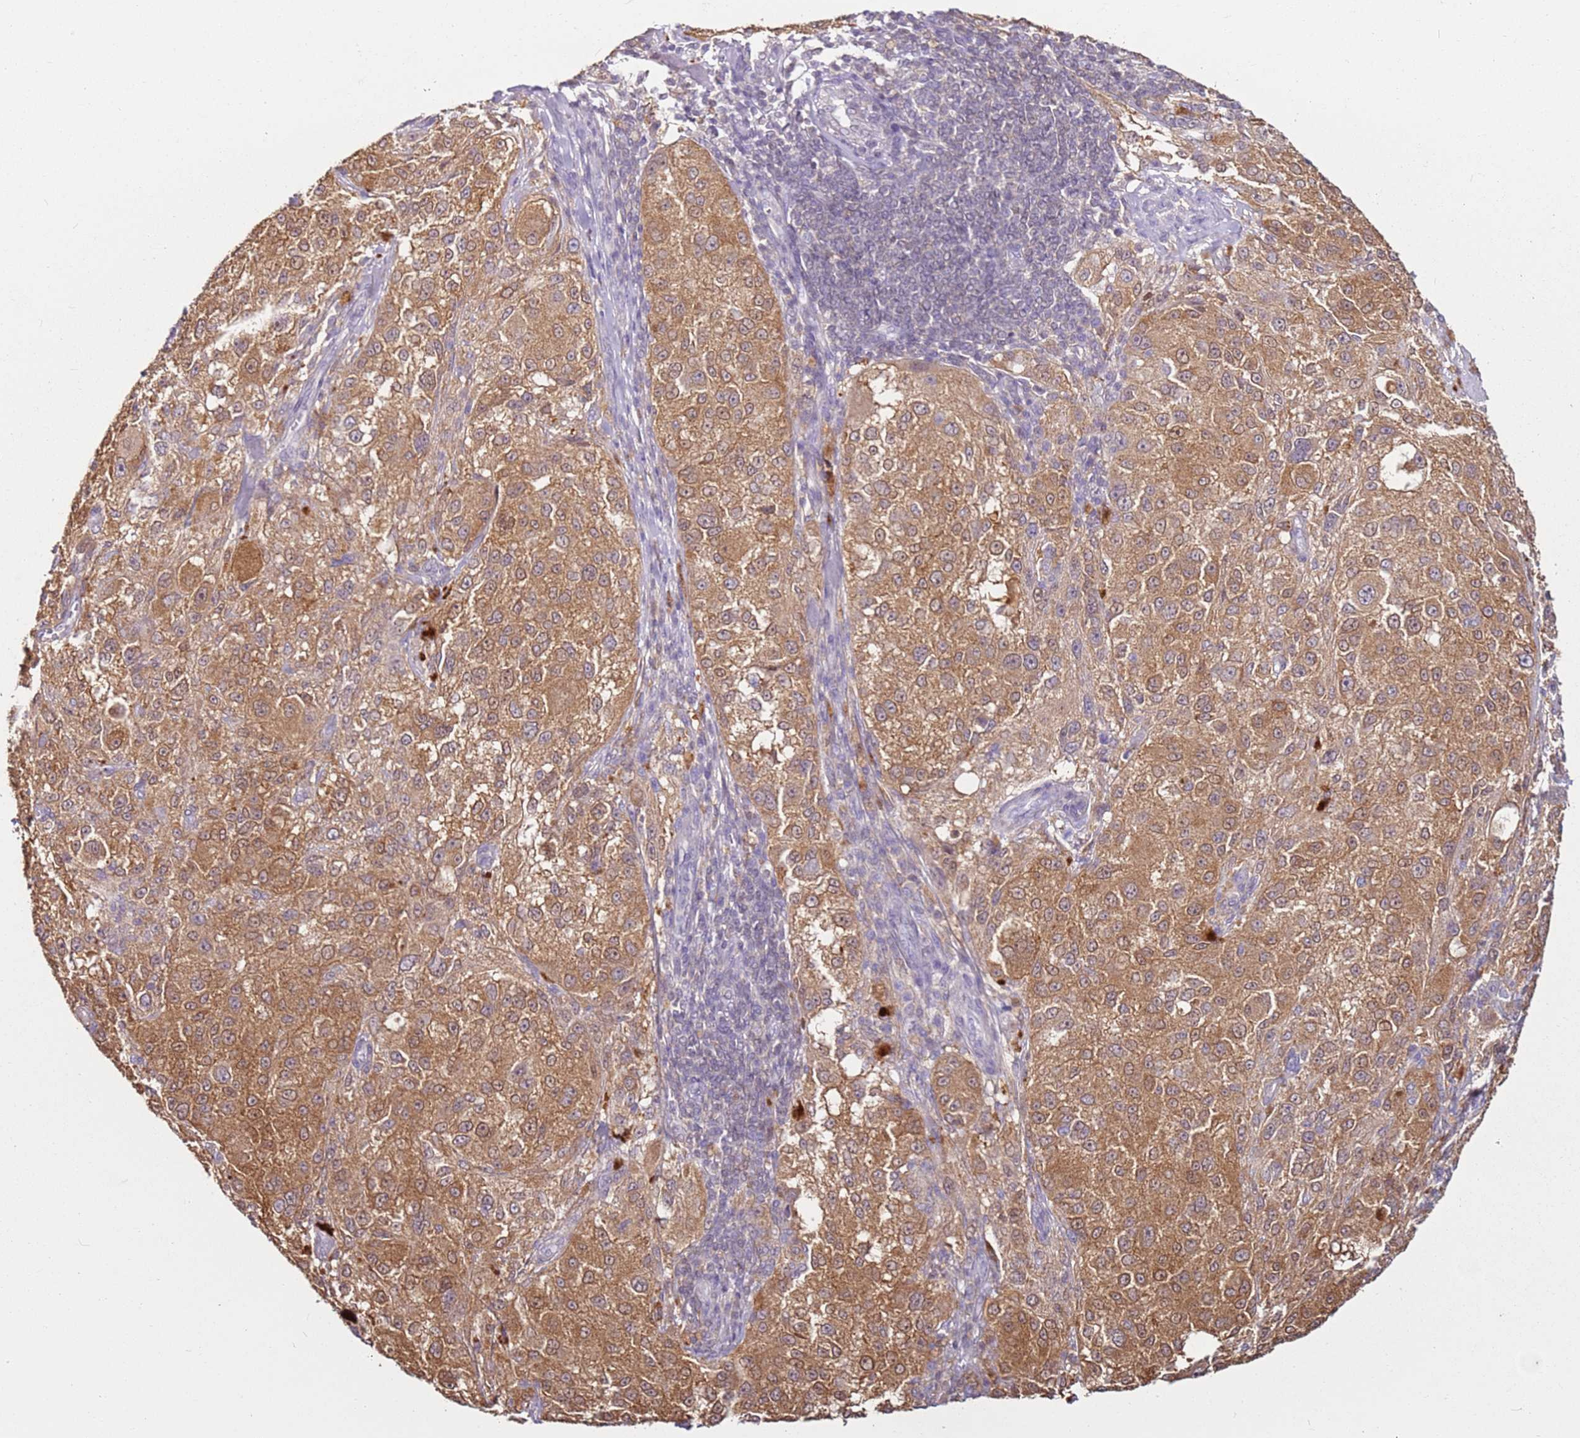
{"staining": {"intensity": "moderate", "quantity": ">75%", "location": "cytoplasmic/membranous"}, "tissue": "melanoma", "cell_type": "Tumor cells", "image_type": "cancer", "snomed": [{"axis": "morphology", "description": "Necrosis, NOS"}, {"axis": "morphology", "description": "Malignant melanoma, NOS"}, {"axis": "topography", "description": "Skin"}], "caption": "Protein expression analysis of melanoma displays moderate cytoplasmic/membranous positivity in about >75% of tumor cells.", "gene": "MDH1", "patient": {"sex": "female", "age": 87}}